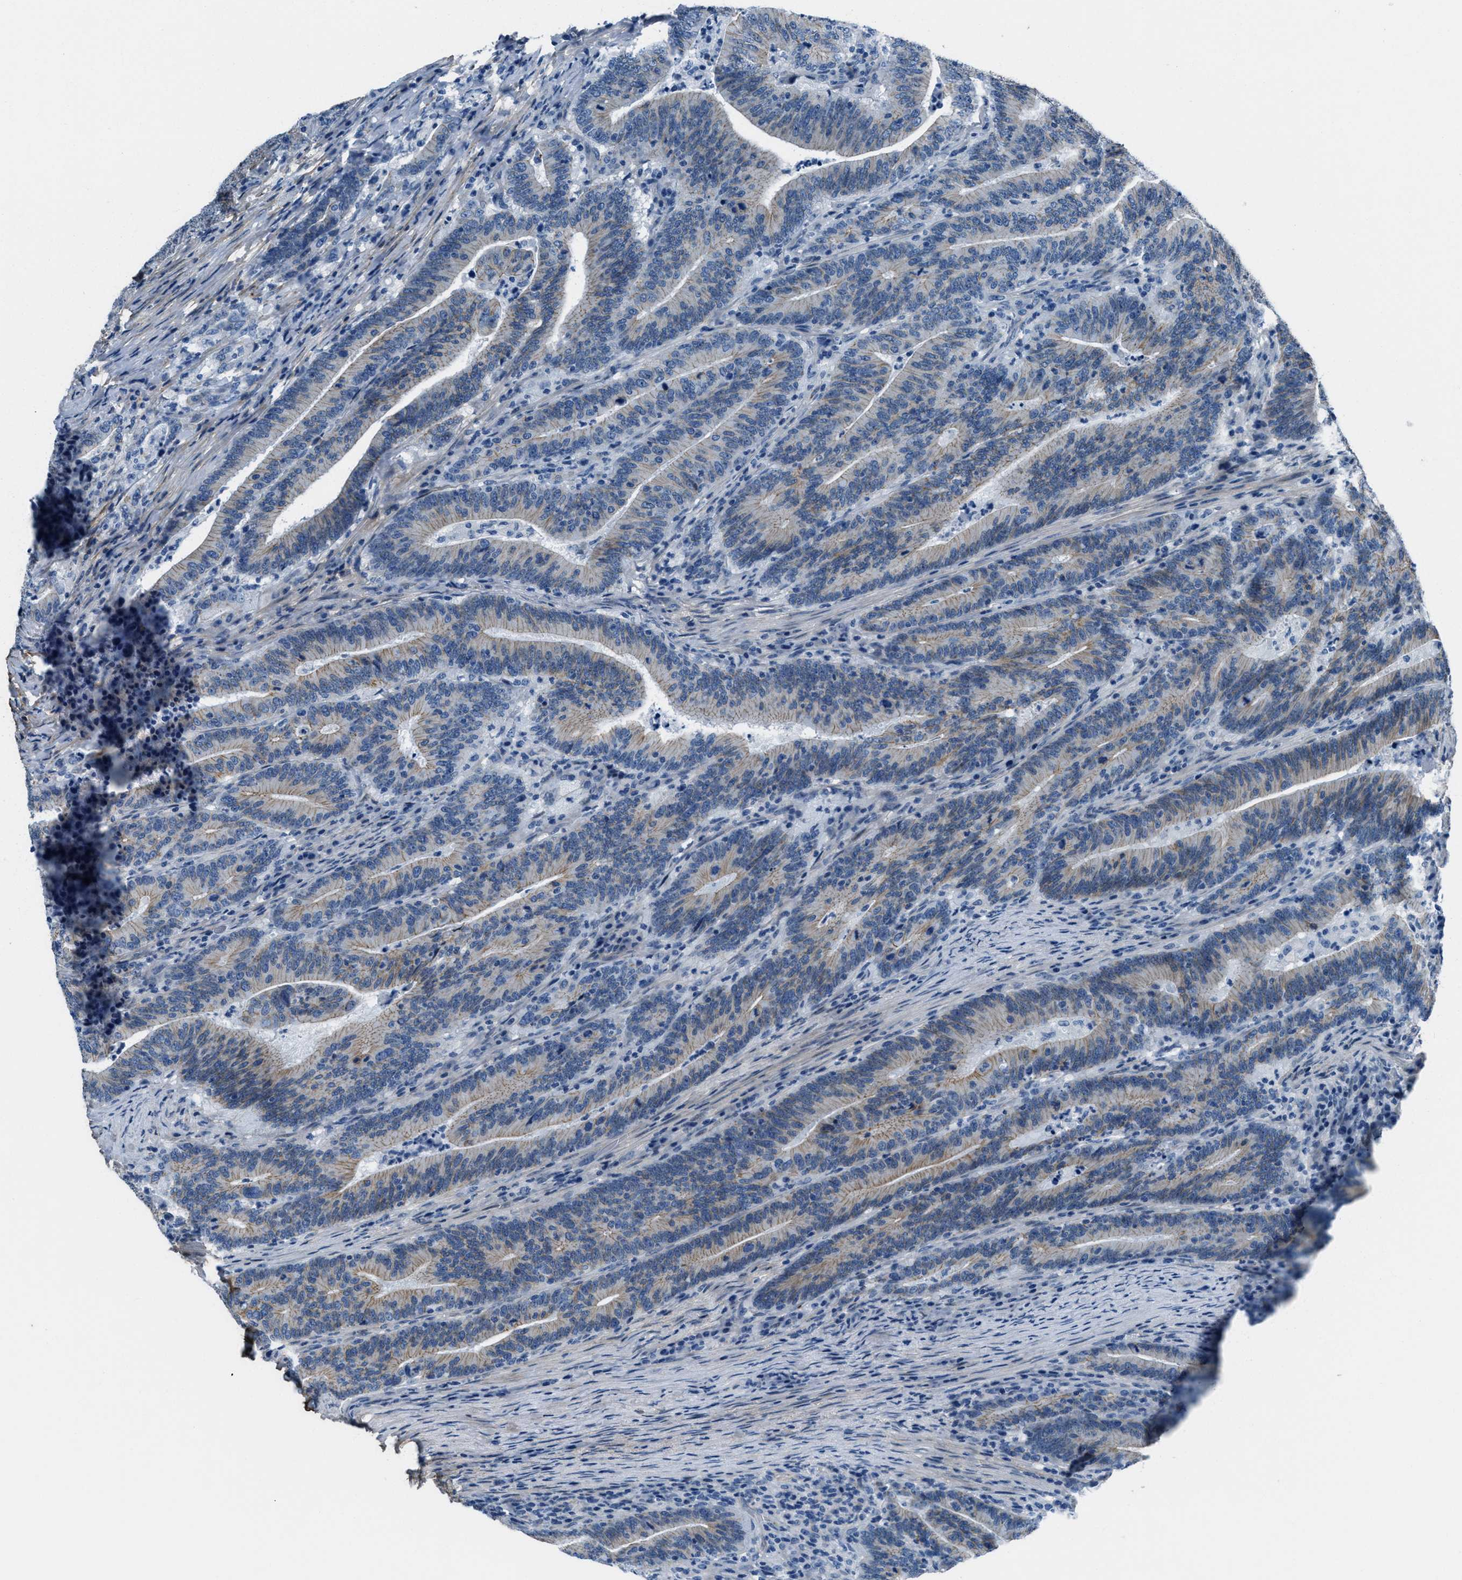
{"staining": {"intensity": "weak", "quantity": "25%-75%", "location": "cytoplasmic/membranous"}, "tissue": "colorectal cancer", "cell_type": "Tumor cells", "image_type": "cancer", "snomed": [{"axis": "morphology", "description": "Adenocarcinoma, NOS"}, {"axis": "topography", "description": "Colon"}], "caption": "IHC staining of colorectal cancer, which demonstrates low levels of weak cytoplasmic/membranous positivity in approximately 25%-75% of tumor cells indicating weak cytoplasmic/membranous protein positivity. The staining was performed using DAB (brown) for protein detection and nuclei were counterstained in hematoxylin (blue).", "gene": "FBN1", "patient": {"sex": "female", "age": 66}}